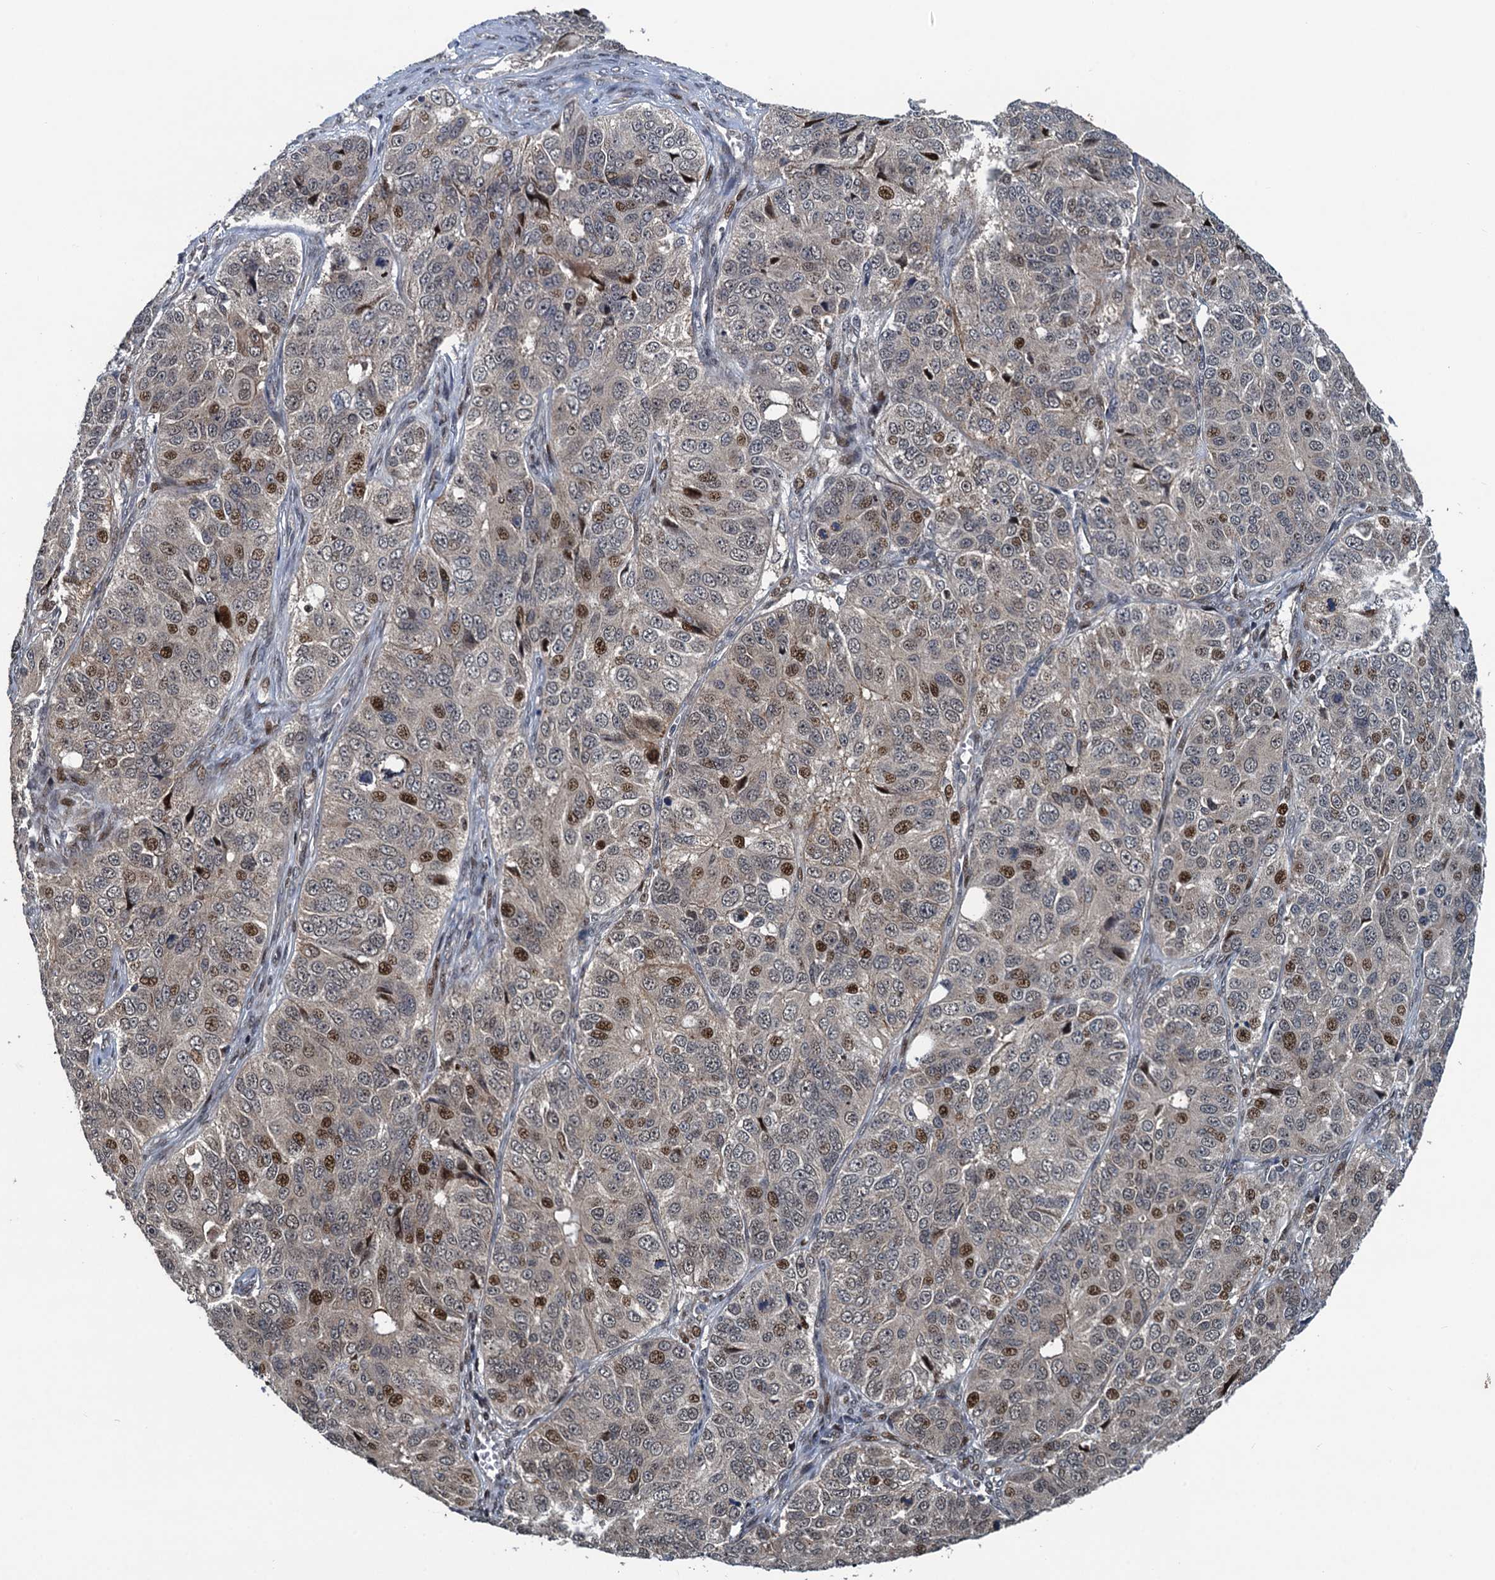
{"staining": {"intensity": "moderate", "quantity": "<25%", "location": "nuclear"}, "tissue": "ovarian cancer", "cell_type": "Tumor cells", "image_type": "cancer", "snomed": [{"axis": "morphology", "description": "Carcinoma, endometroid"}, {"axis": "topography", "description": "Ovary"}], "caption": "Human endometroid carcinoma (ovarian) stained with a protein marker reveals moderate staining in tumor cells.", "gene": "ATOSA", "patient": {"sex": "female", "age": 51}}